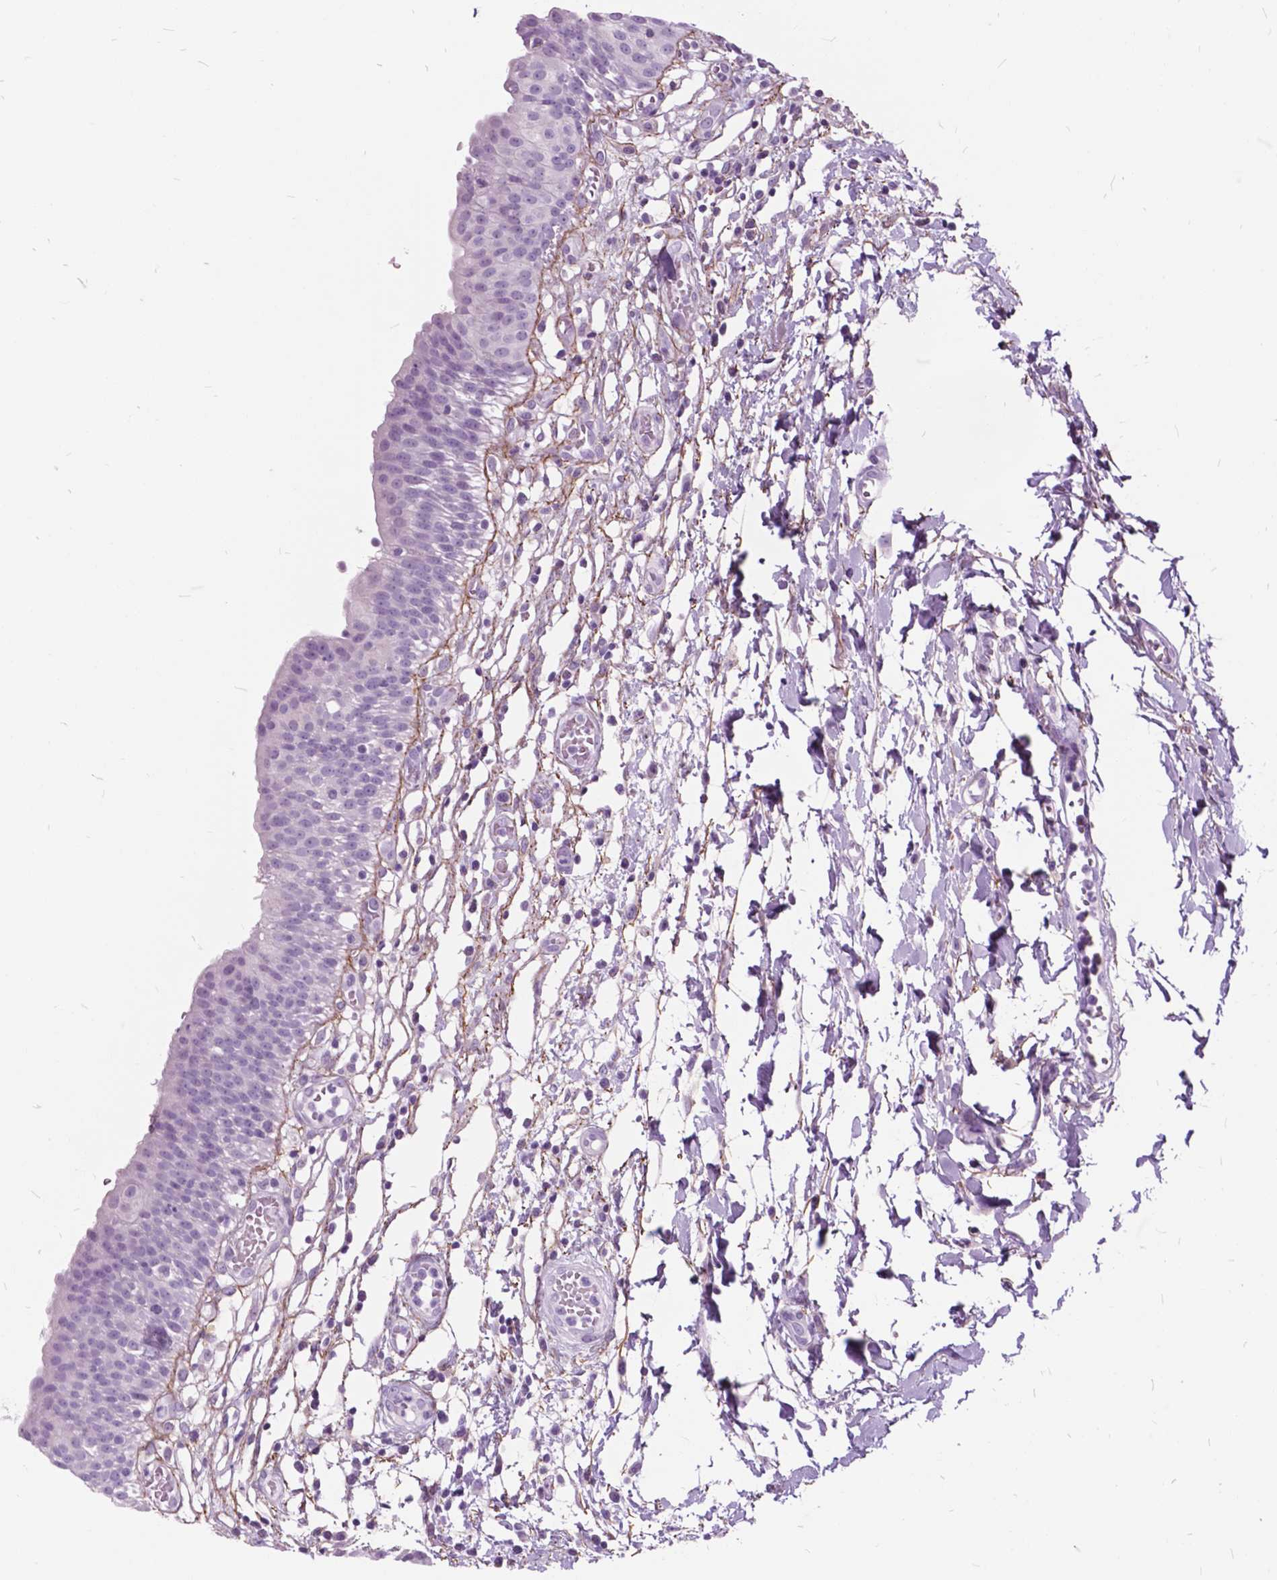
{"staining": {"intensity": "negative", "quantity": "none", "location": "none"}, "tissue": "urinary bladder", "cell_type": "Urothelial cells", "image_type": "normal", "snomed": [{"axis": "morphology", "description": "Normal tissue, NOS"}, {"axis": "topography", "description": "Urinary bladder"}], "caption": "Immunohistochemistry image of normal human urinary bladder stained for a protein (brown), which exhibits no expression in urothelial cells. Nuclei are stained in blue.", "gene": "GDF9", "patient": {"sex": "male", "age": 64}}